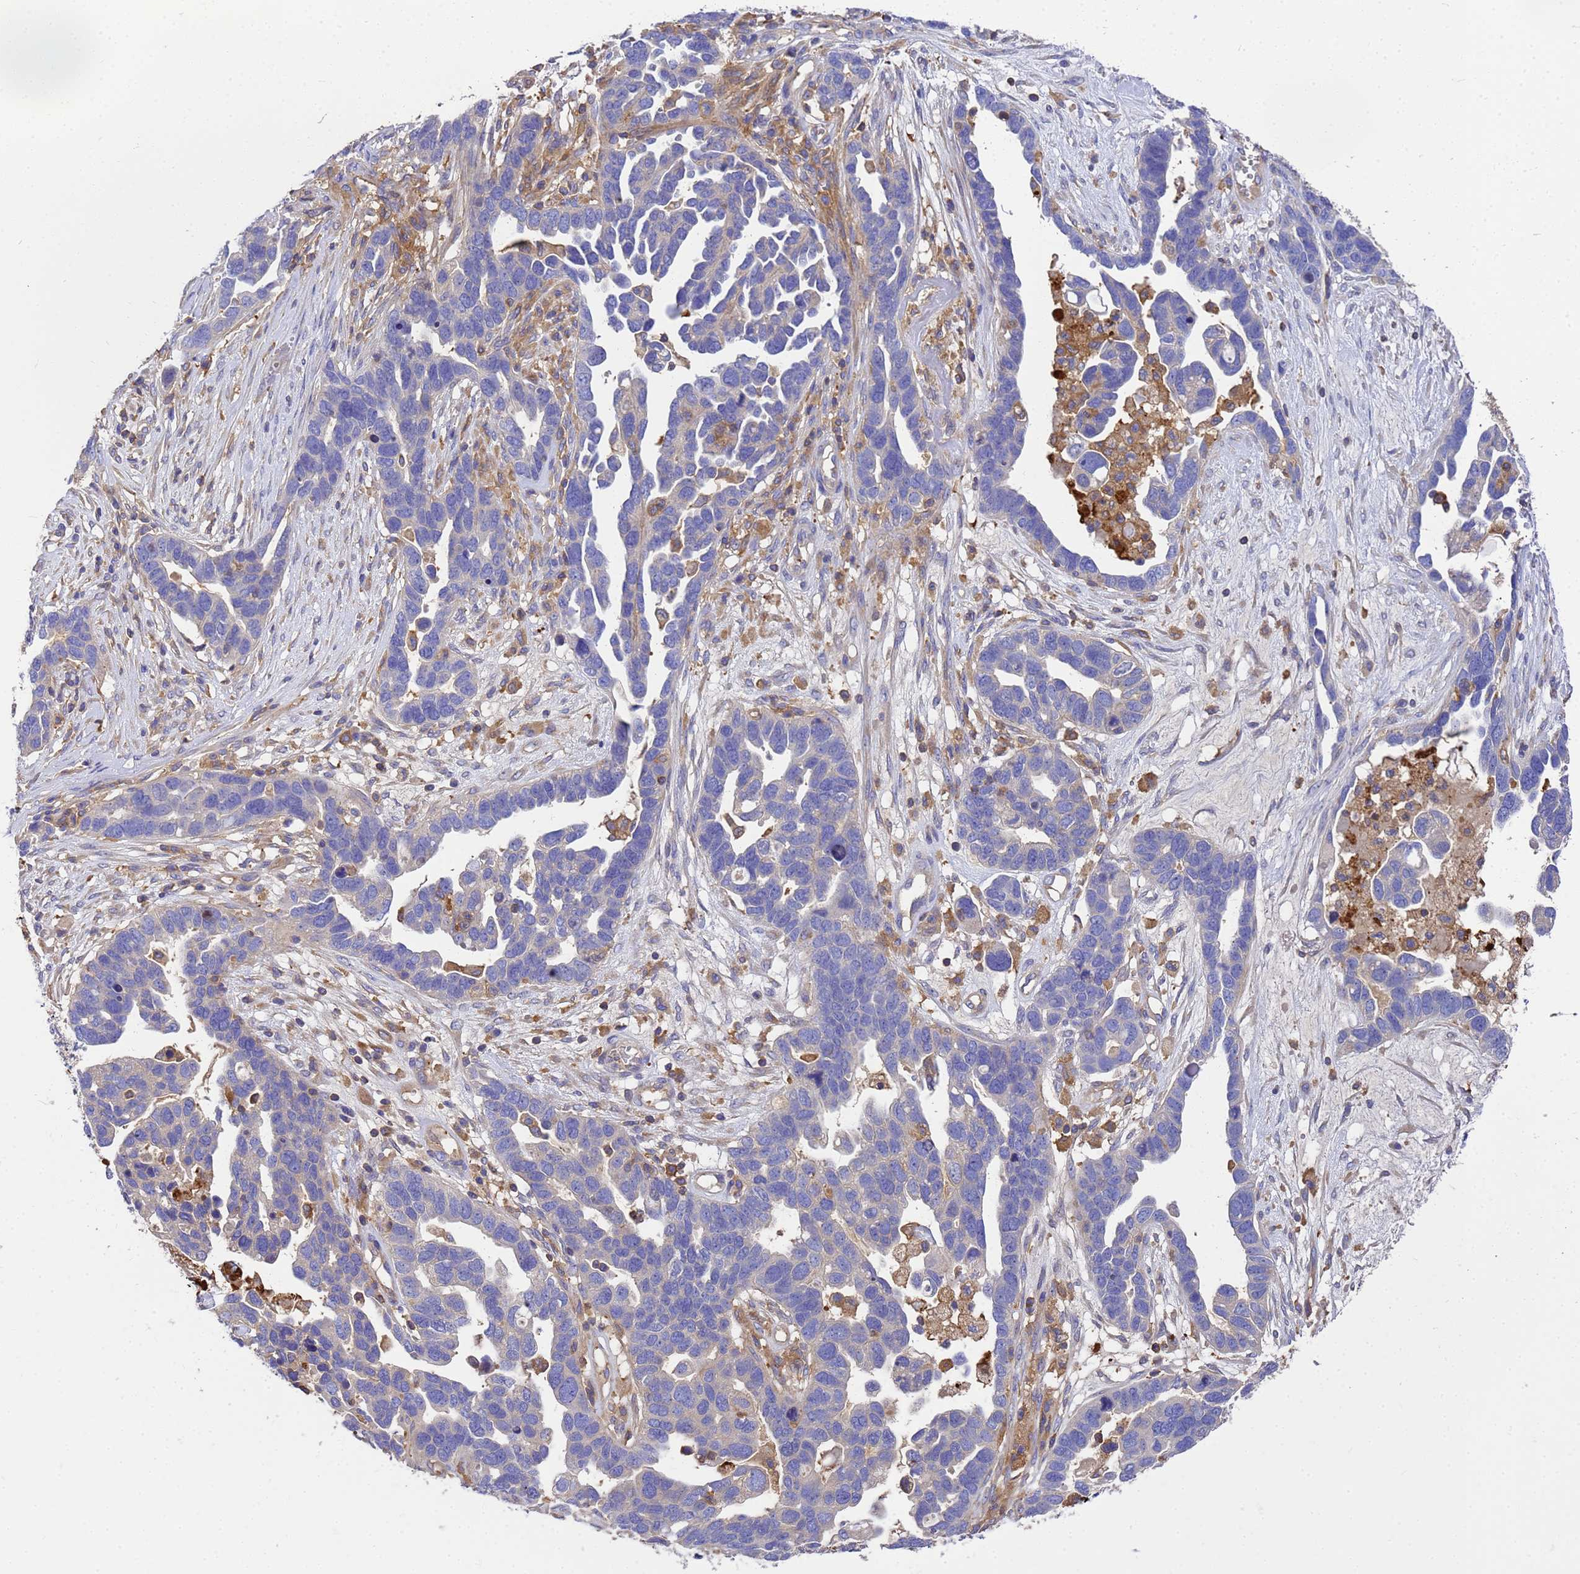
{"staining": {"intensity": "negative", "quantity": "none", "location": "none"}, "tissue": "ovarian cancer", "cell_type": "Tumor cells", "image_type": "cancer", "snomed": [{"axis": "morphology", "description": "Cystadenocarcinoma, serous, NOS"}, {"axis": "topography", "description": "Ovary"}], "caption": "An immunohistochemistry micrograph of ovarian cancer (serous cystadenocarcinoma) is shown. There is no staining in tumor cells of ovarian cancer (serous cystadenocarcinoma). (DAB immunohistochemistry, high magnification).", "gene": "ZNF235", "patient": {"sex": "female", "age": 54}}